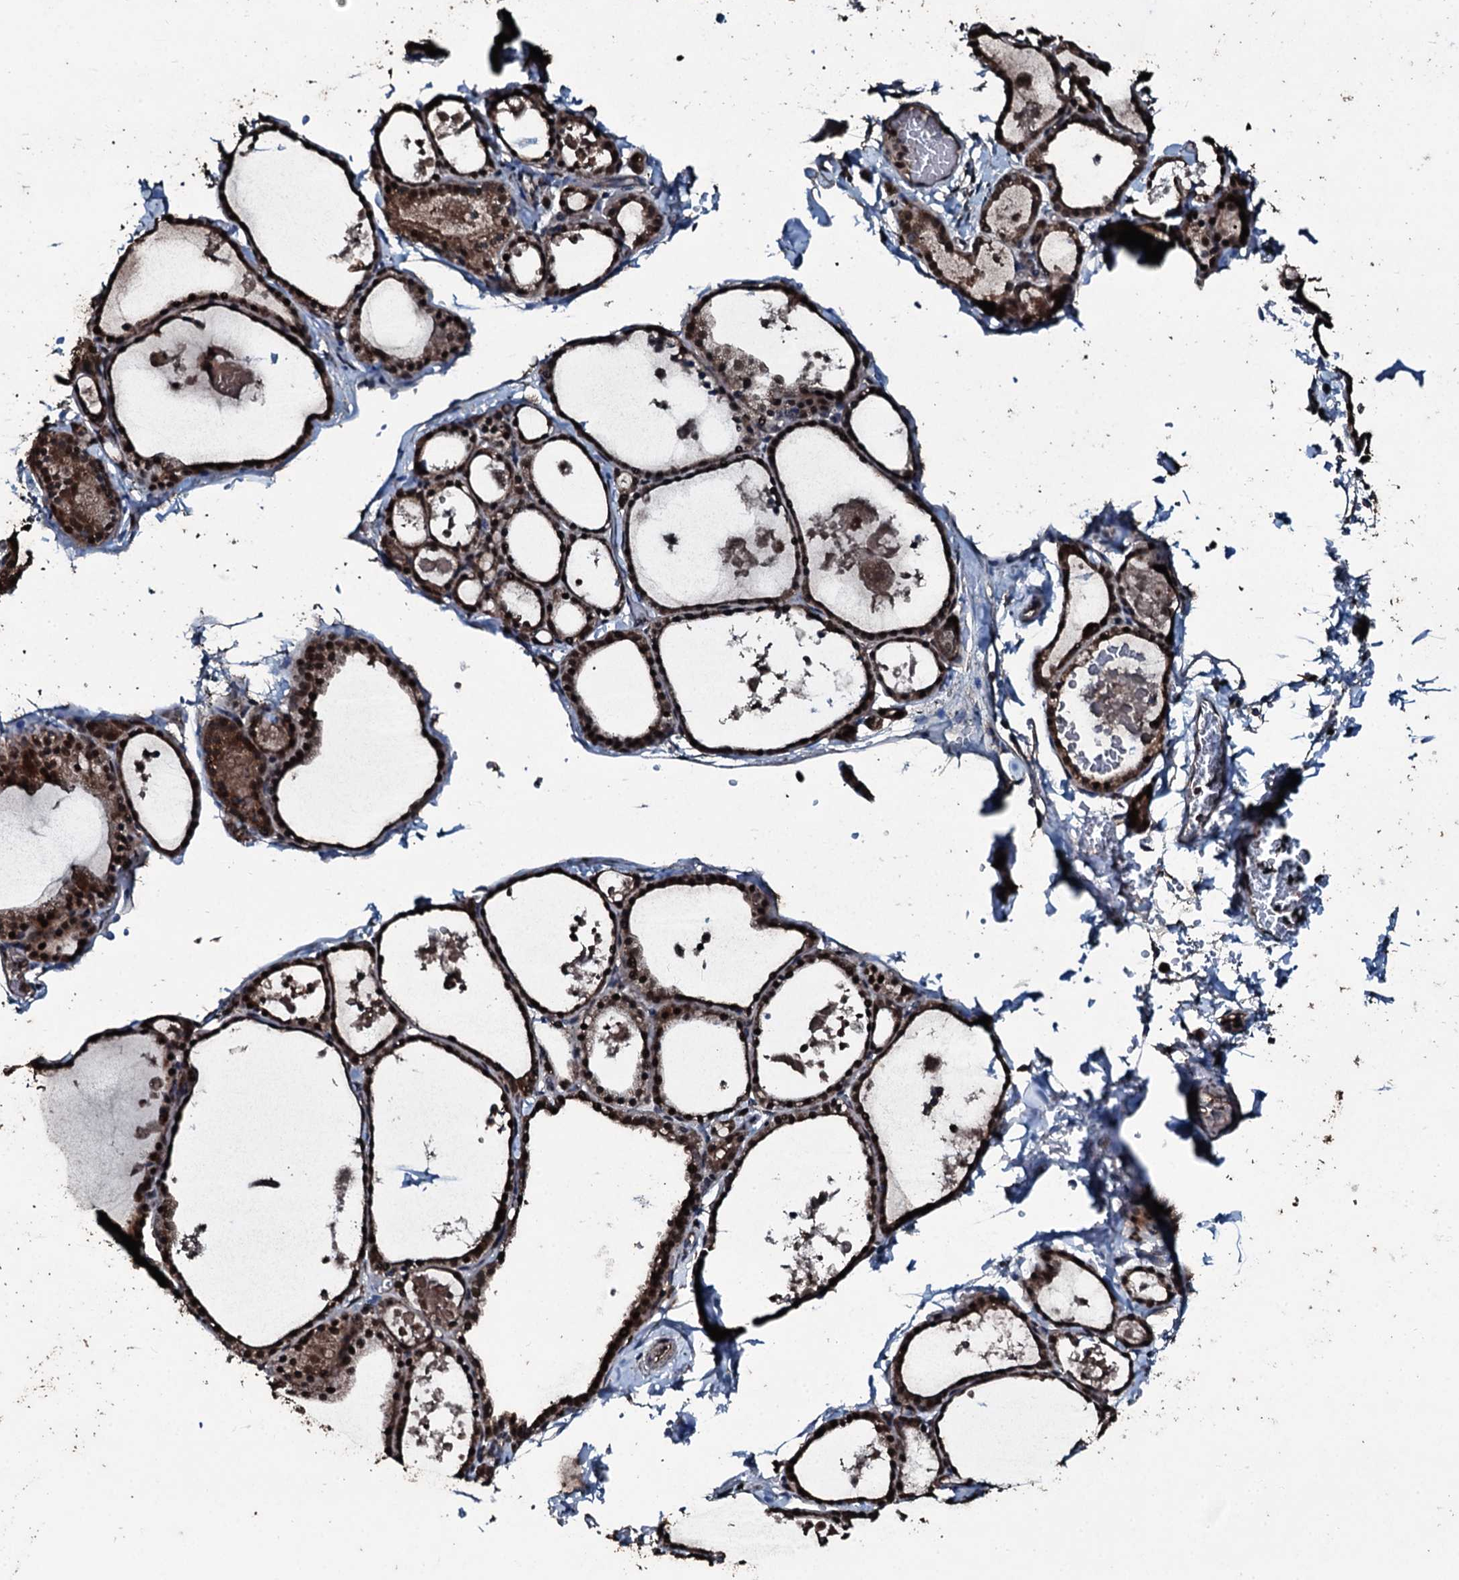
{"staining": {"intensity": "moderate", "quantity": ">75%", "location": "cytoplasmic/membranous,nuclear"}, "tissue": "thyroid gland", "cell_type": "Glandular cells", "image_type": "normal", "snomed": [{"axis": "morphology", "description": "Normal tissue, NOS"}, {"axis": "topography", "description": "Thyroid gland"}], "caption": "Immunohistochemistry (IHC) image of normal thyroid gland stained for a protein (brown), which demonstrates medium levels of moderate cytoplasmic/membranous,nuclear staining in approximately >75% of glandular cells.", "gene": "FAAP24", "patient": {"sex": "male", "age": 56}}